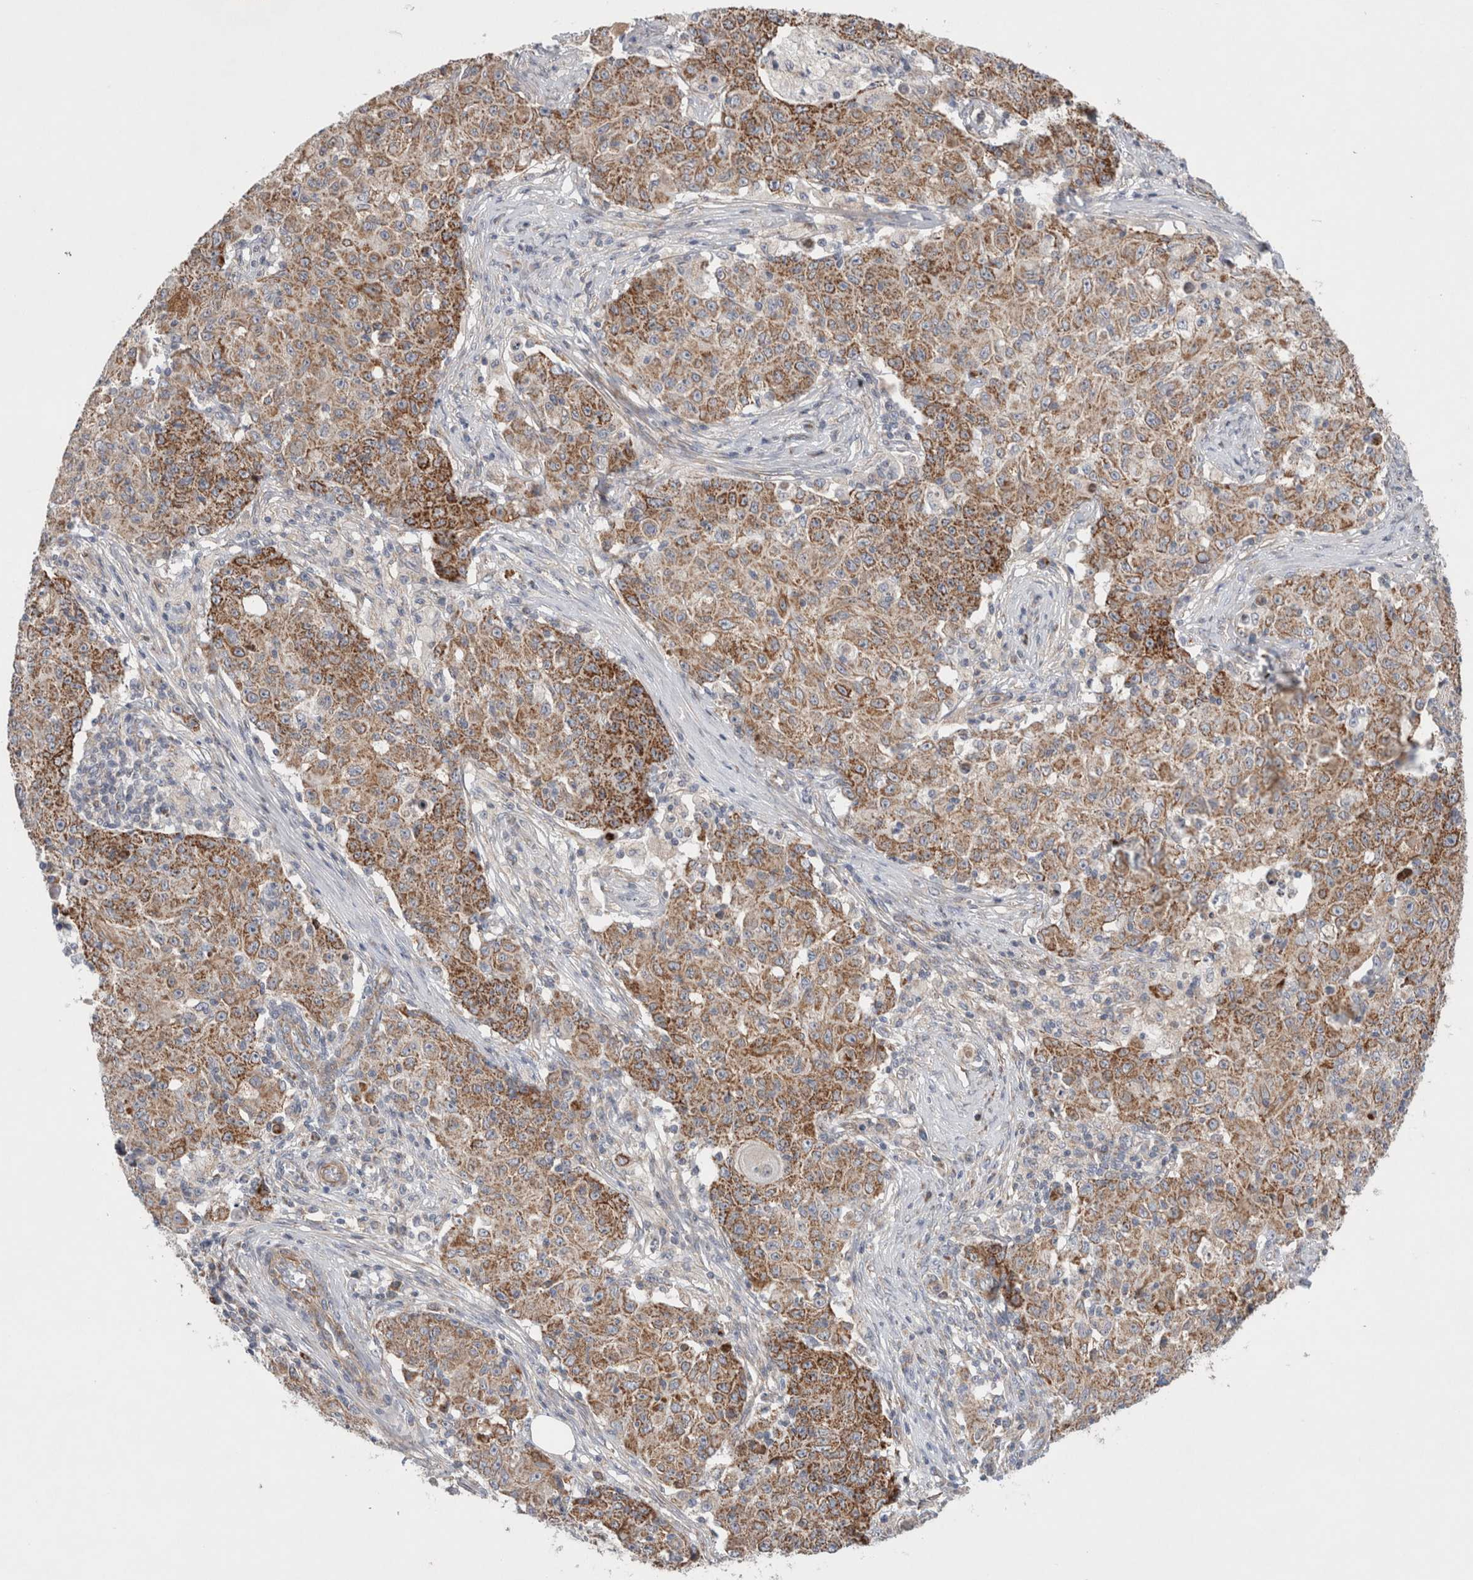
{"staining": {"intensity": "moderate", "quantity": ">75%", "location": "cytoplasmic/membranous"}, "tissue": "ovarian cancer", "cell_type": "Tumor cells", "image_type": "cancer", "snomed": [{"axis": "morphology", "description": "Carcinoma, endometroid"}, {"axis": "topography", "description": "Ovary"}], "caption": "A brown stain highlights moderate cytoplasmic/membranous staining of a protein in ovarian cancer (endometroid carcinoma) tumor cells.", "gene": "MRPS28", "patient": {"sex": "female", "age": 42}}